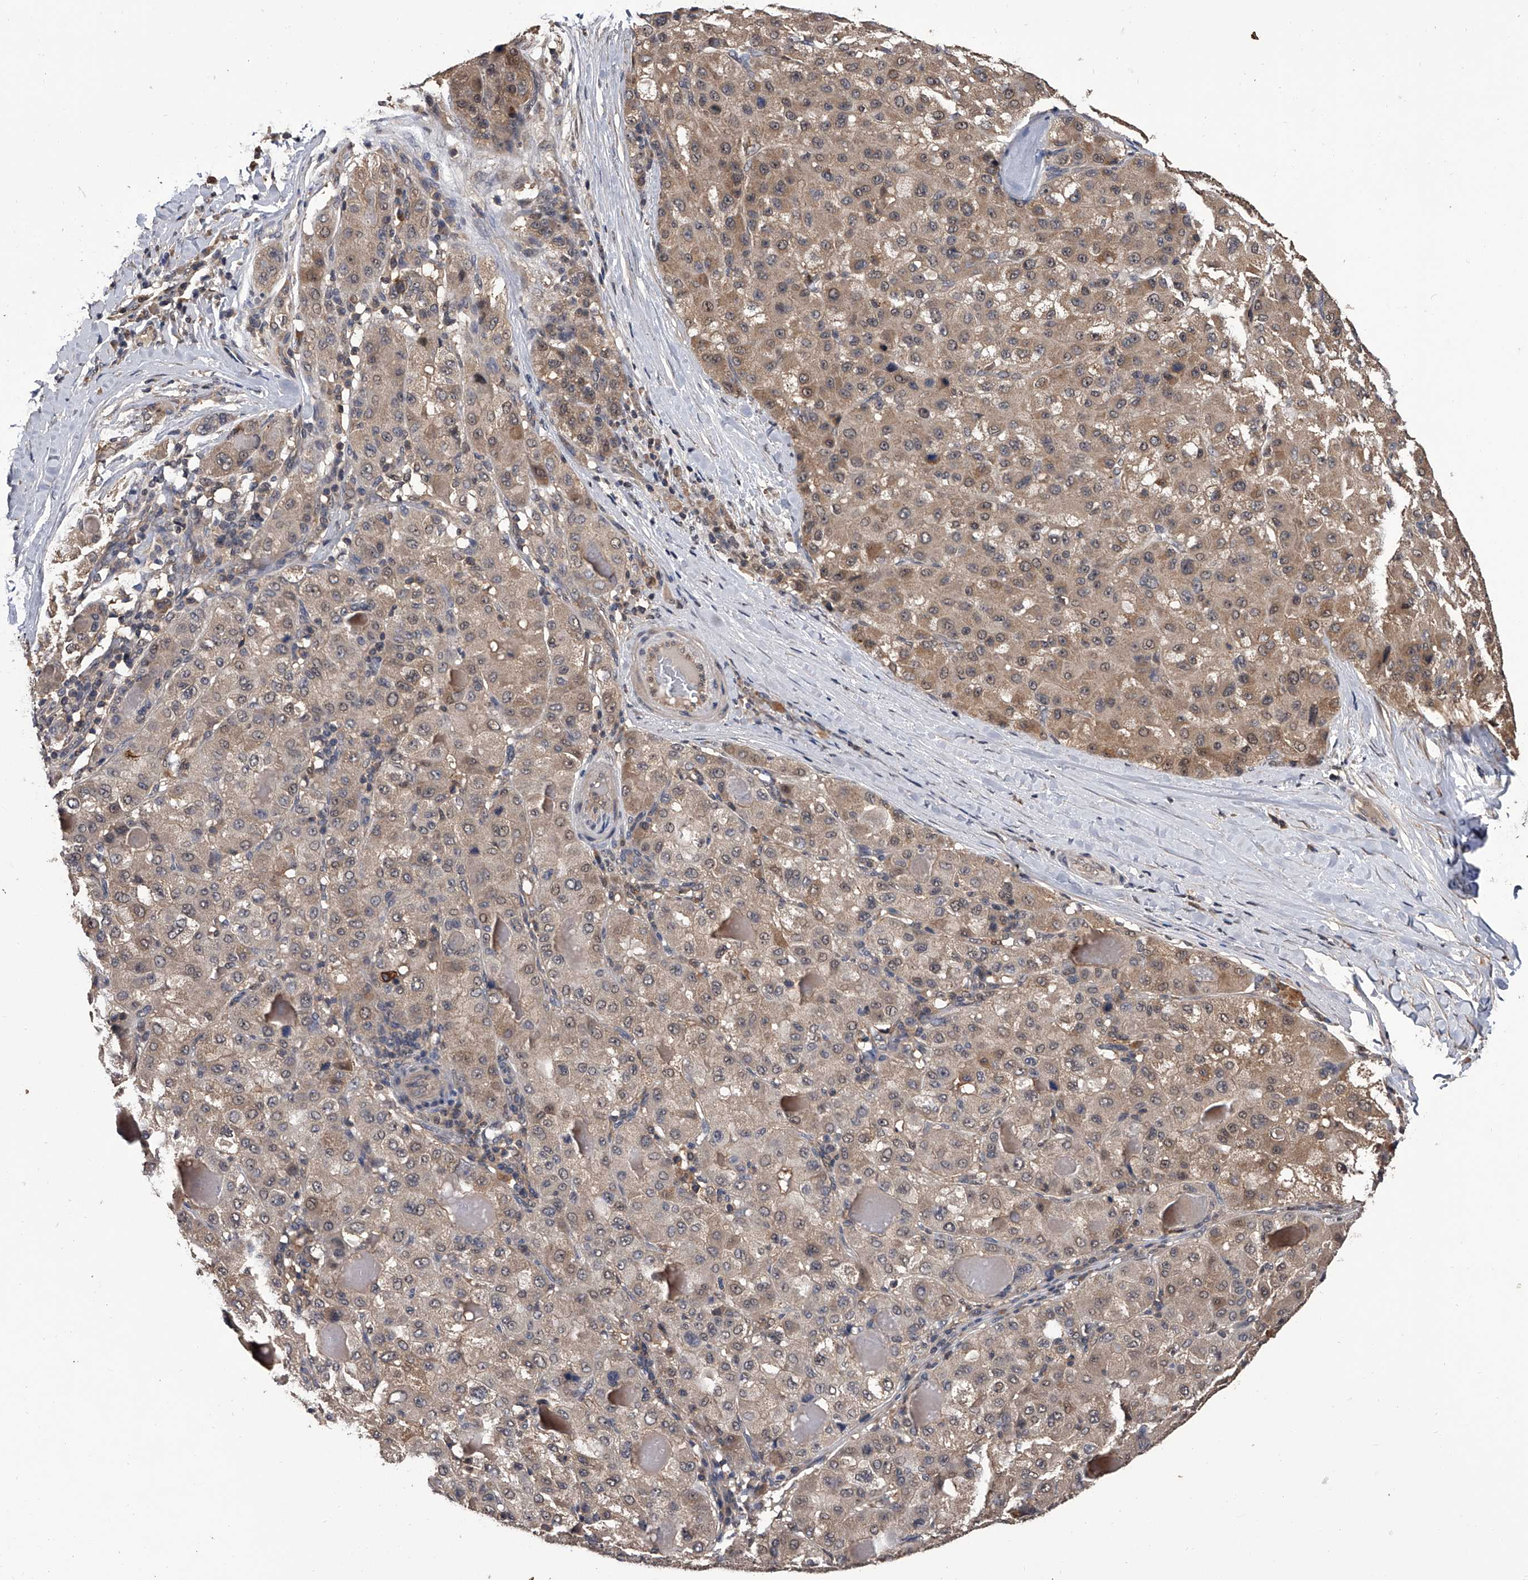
{"staining": {"intensity": "weak", "quantity": "25%-75%", "location": "cytoplasmic/membranous"}, "tissue": "liver cancer", "cell_type": "Tumor cells", "image_type": "cancer", "snomed": [{"axis": "morphology", "description": "Carcinoma, Hepatocellular, NOS"}, {"axis": "topography", "description": "Liver"}], "caption": "IHC of human hepatocellular carcinoma (liver) demonstrates low levels of weak cytoplasmic/membranous expression in approximately 25%-75% of tumor cells.", "gene": "EFCAB7", "patient": {"sex": "male", "age": 80}}